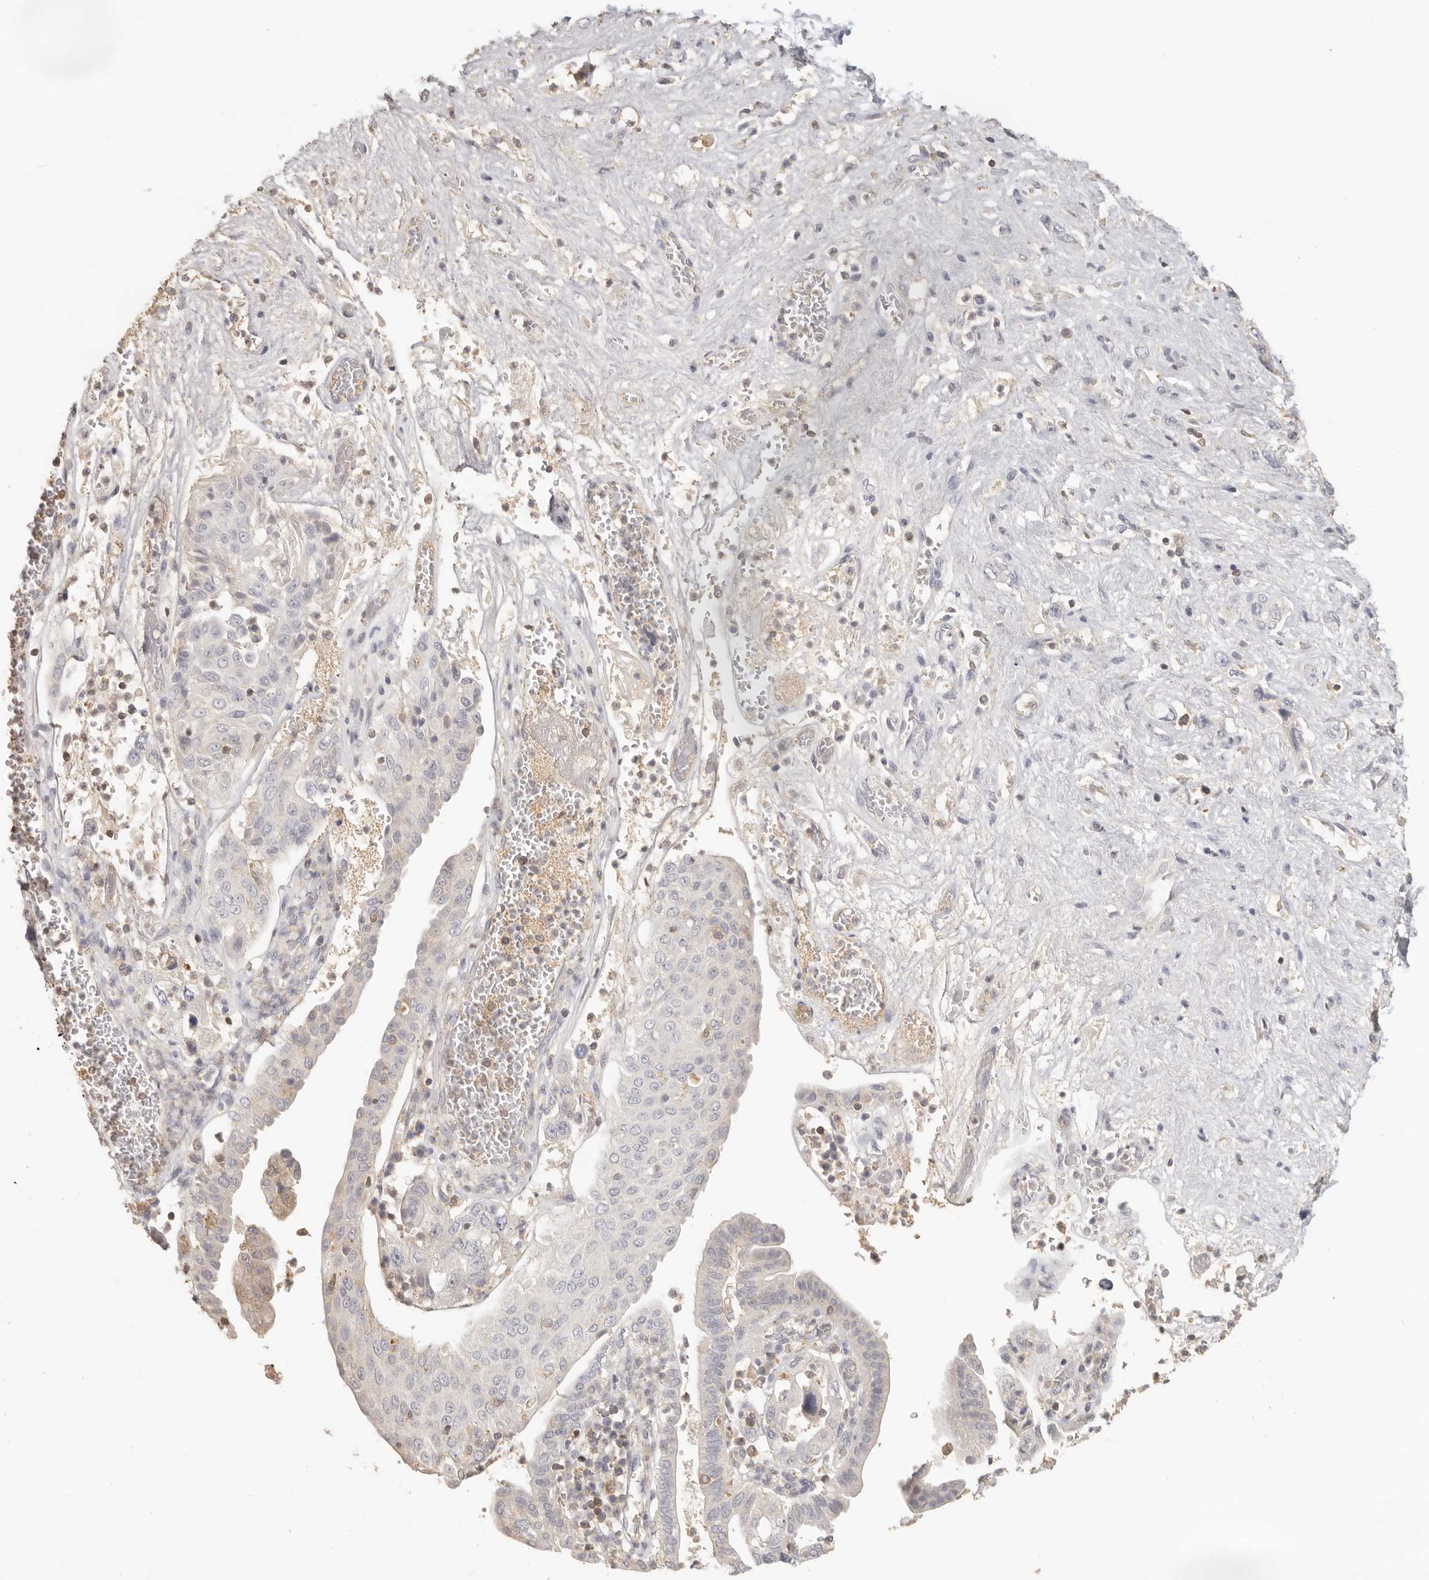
{"staining": {"intensity": "negative", "quantity": "none", "location": "none"}, "tissue": "pancreatic cancer", "cell_type": "Tumor cells", "image_type": "cancer", "snomed": [{"axis": "morphology", "description": "Adenocarcinoma, NOS"}, {"axis": "topography", "description": "Pancreas"}], "caption": "Human pancreatic cancer stained for a protein using immunohistochemistry shows no staining in tumor cells.", "gene": "CSK", "patient": {"sex": "female", "age": 73}}